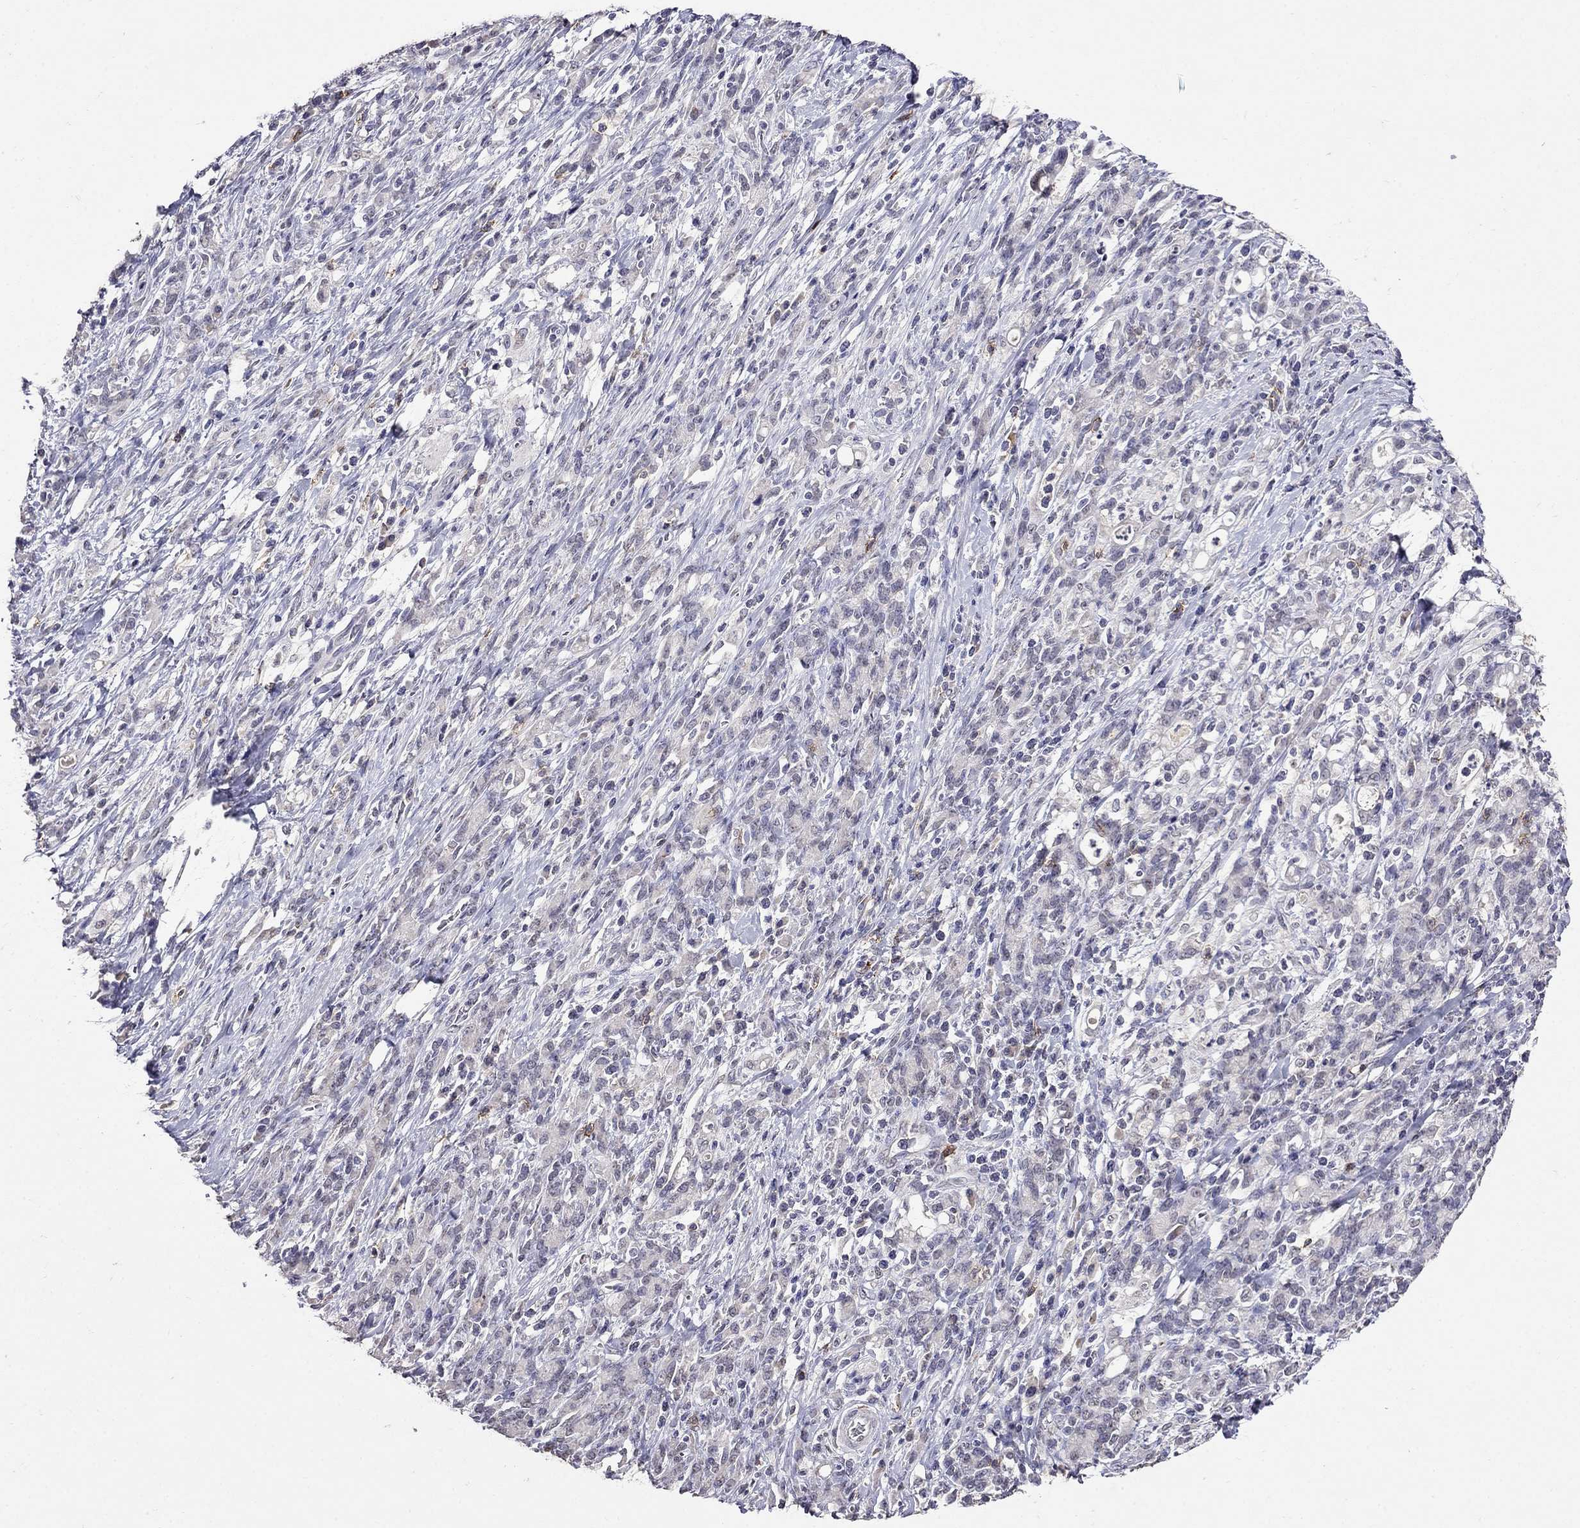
{"staining": {"intensity": "negative", "quantity": "none", "location": "none"}, "tissue": "stomach cancer", "cell_type": "Tumor cells", "image_type": "cancer", "snomed": [{"axis": "morphology", "description": "Adenocarcinoma, NOS"}, {"axis": "topography", "description": "Stomach"}], "caption": "Immunohistochemistry (IHC) of human stomach cancer exhibits no staining in tumor cells.", "gene": "CD8B", "patient": {"sex": "female", "age": 57}}